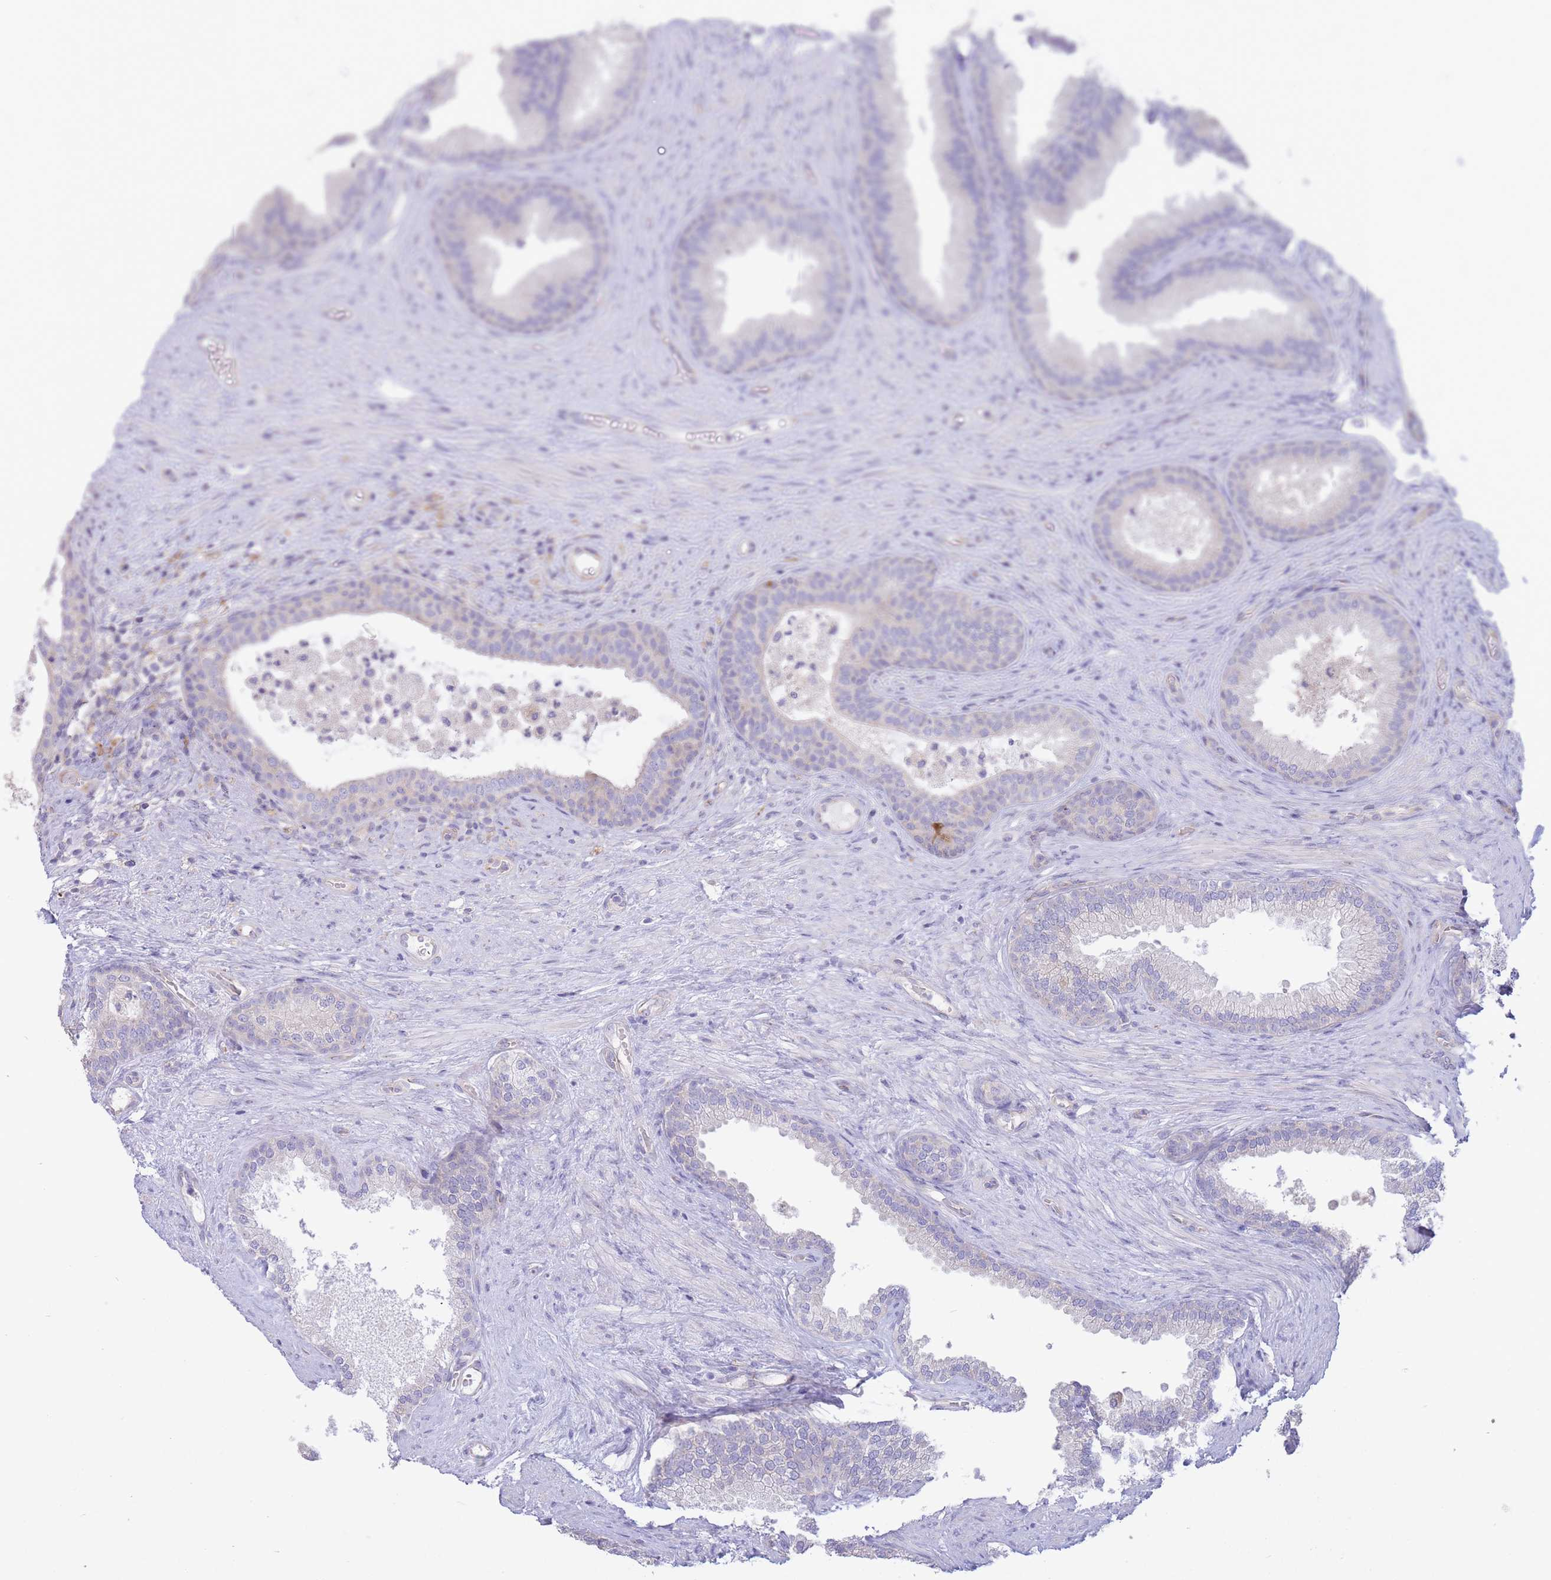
{"staining": {"intensity": "negative", "quantity": "none", "location": "none"}, "tissue": "prostate", "cell_type": "Glandular cells", "image_type": "normal", "snomed": [{"axis": "morphology", "description": "Normal tissue, NOS"}, {"axis": "topography", "description": "Prostate"}], "caption": "Human prostate stained for a protein using IHC reveals no positivity in glandular cells.", "gene": "ALS2CL", "patient": {"sex": "male", "age": 76}}